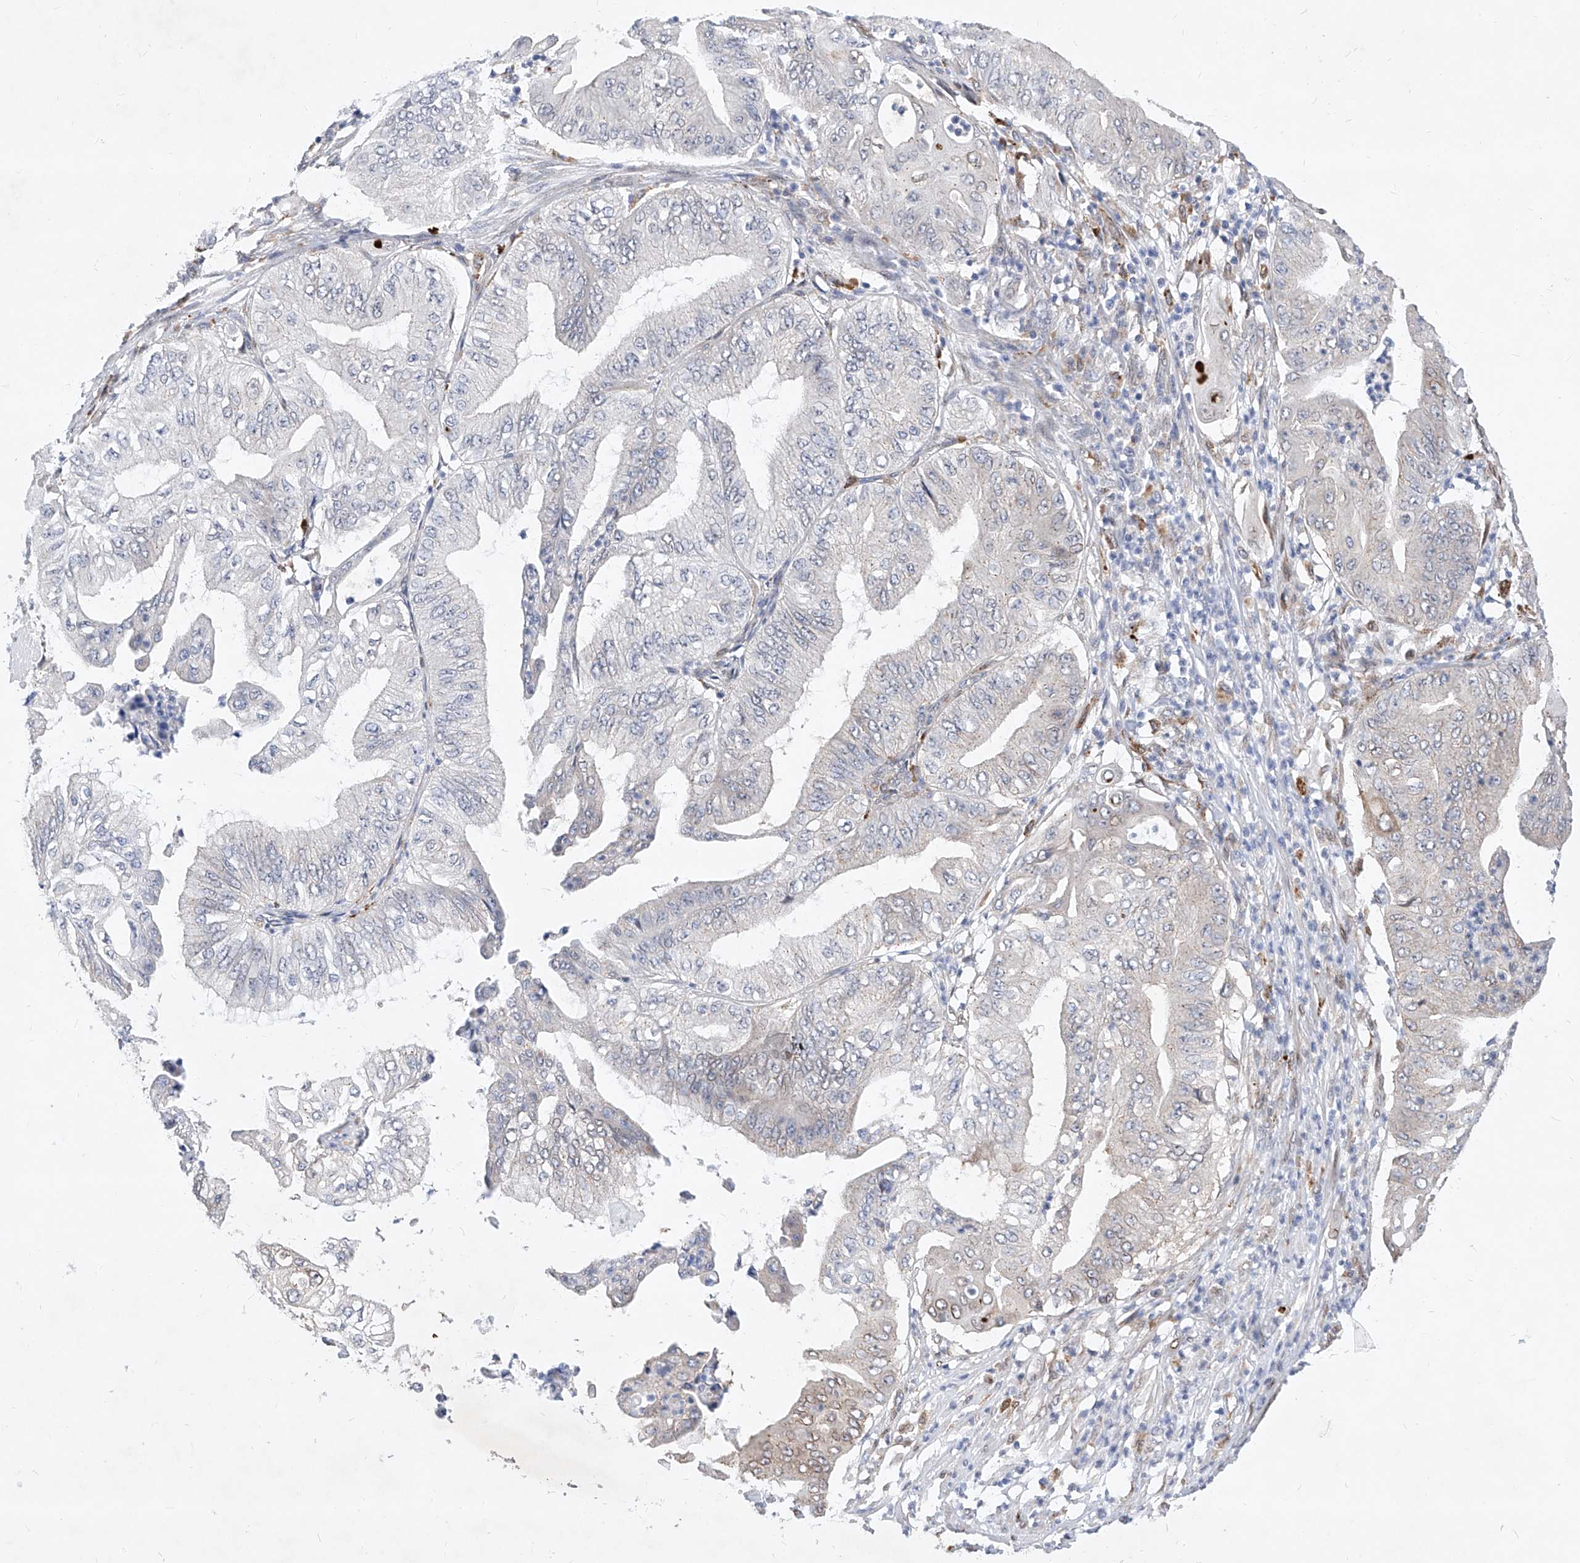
{"staining": {"intensity": "weak", "quantity": "<25%", "location": "cytoplasmic/membranous,nuclear"}, "tissue": "pancreatic cancer", "cell_type": "Tumor cells", "image_type": "cancer", "snomed": [{"axis": "morphology", "description": "Adenocarcinoma, NOS"}, {"axis": "topography", "description": "Pancreas"}], "caption": "This is a micrograph of immunohistochemistry staining of pancreatic cancer, which shows no positivity in tumor cells. (Brightfield microscopy of DAB immunohistochemistry at high magnification).", "gene": "MX2", "patient": {"sex": "female", "age": 77}}